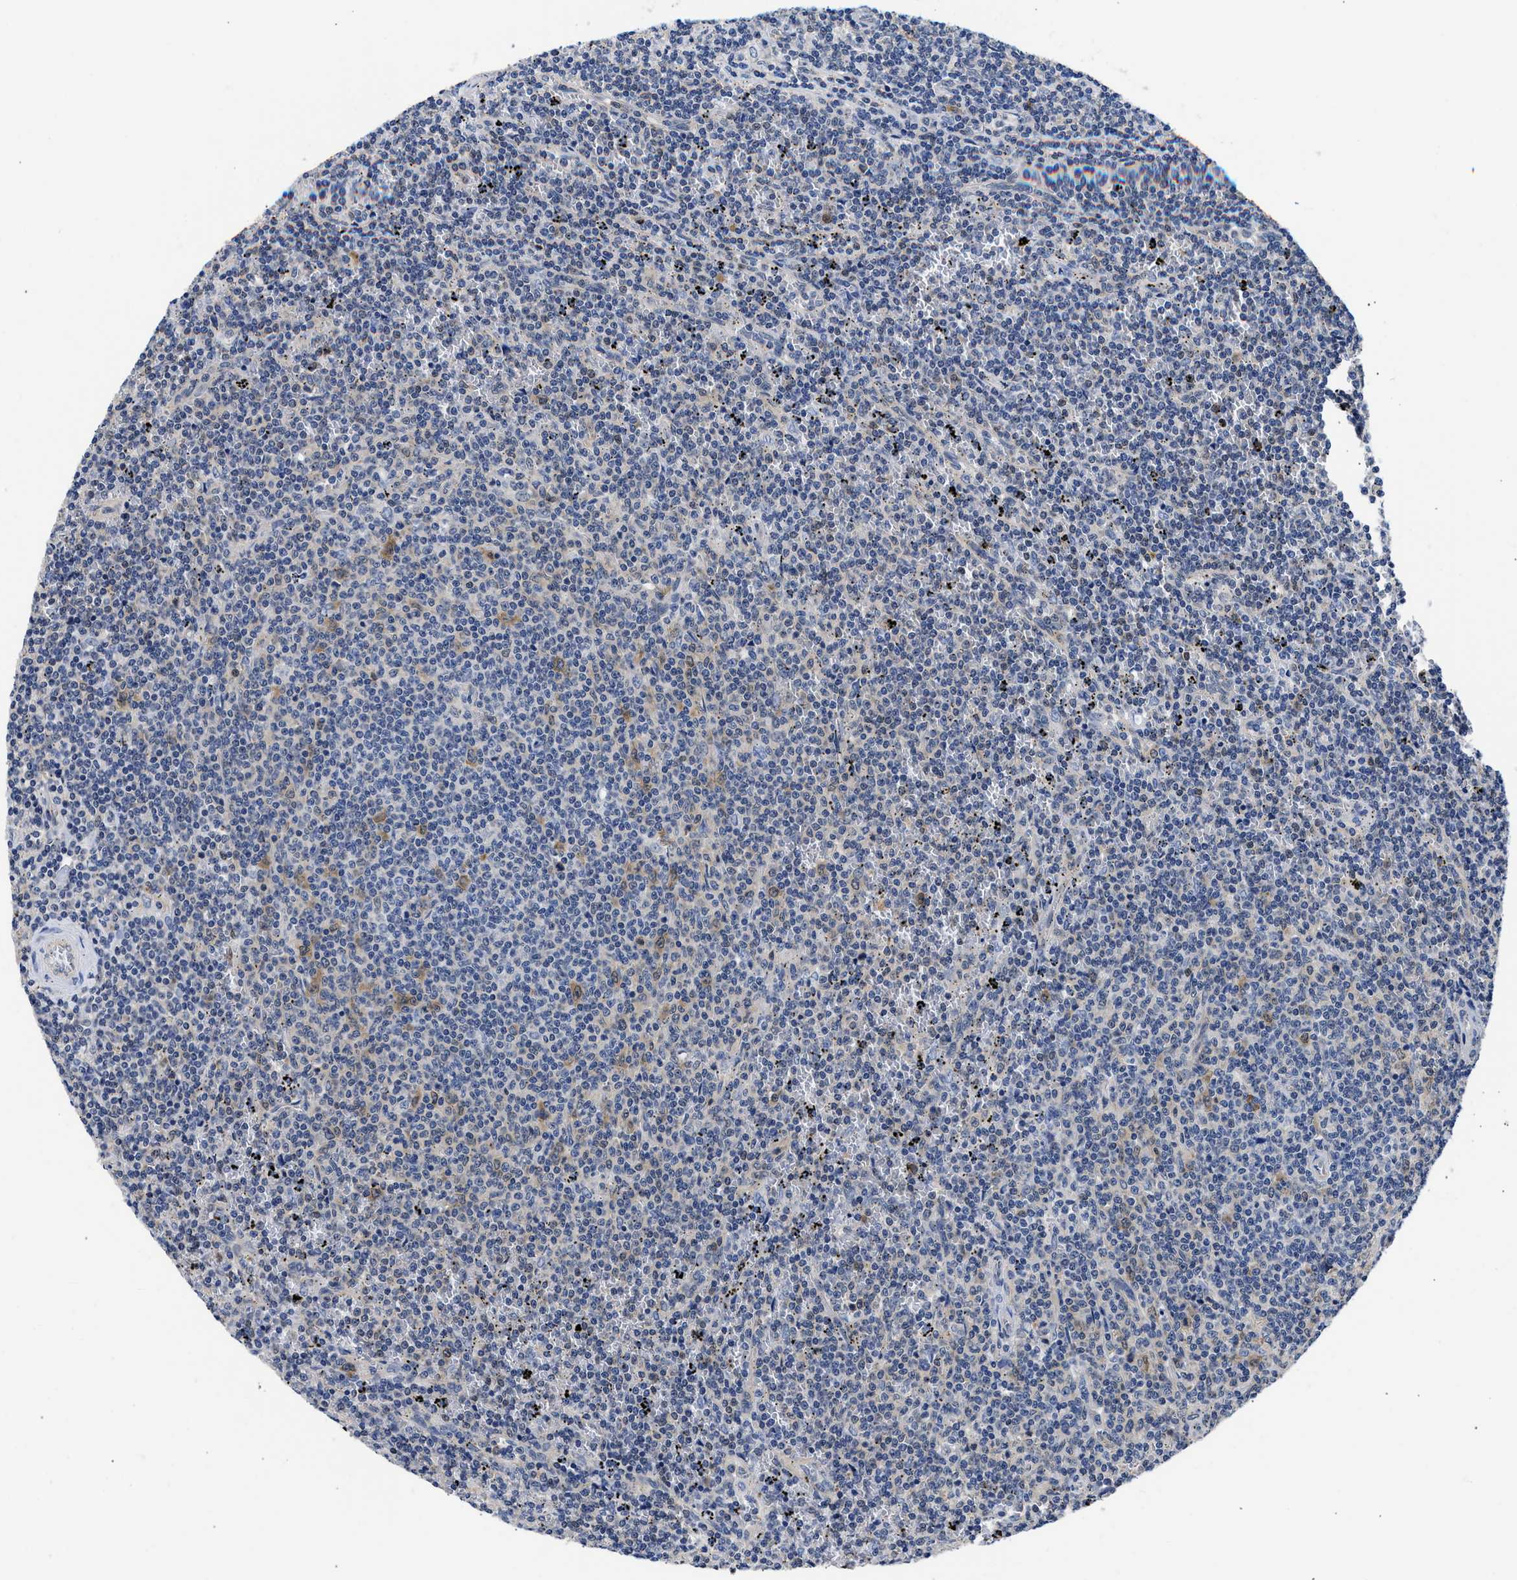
{"staining": {"intensity": "weak", "quantity": "<25%", "location": "cytoplasmic/membranous"}, "tissue": "lymphoma", "cell_type": "Tumor cells", "image_type": "cancer", "snomed": [{"axis": "morphology", "description": "Malignant lymphoma, non-Hodgkin's type, Low grade"}, {"axis": "topography", "description": "Spleen"}], "caption": "Histopathology image shows no protein expression in tumor cells of malignant lymphoma, non-Hodgkin's type (low-grade) tissue.", "gene": "XPO5", "patient": {"sex": "female", "age": 50}}